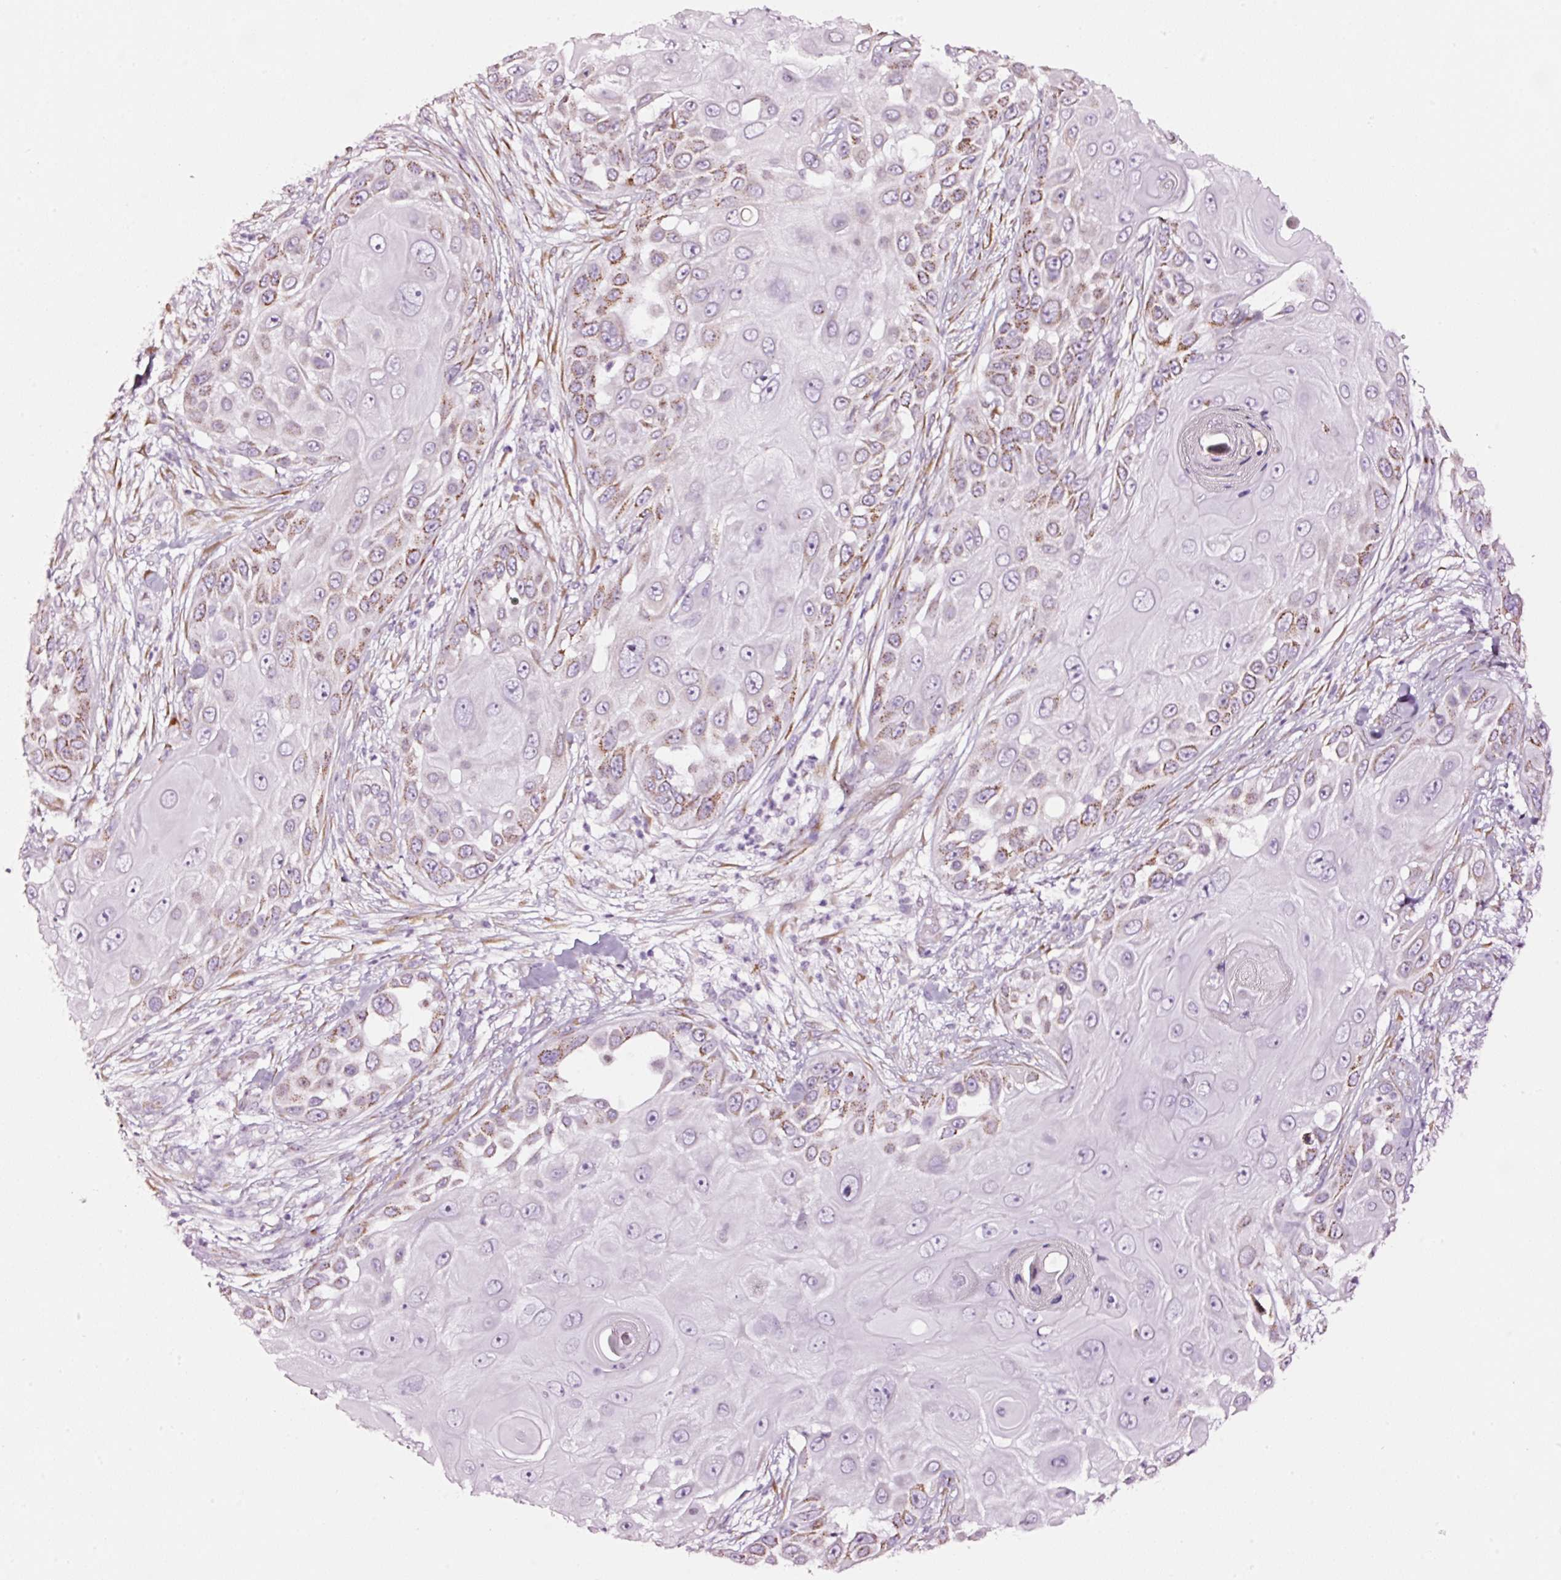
{"staining": {"intensity": "moderate", "quantity": "25%-75%", "location": "cytoplasmic/membranous"}, "tissue": "skin cancer", "cell_type": "Tumor cells", "image_type": "cancer", "snomed": [{"axis": "morphology", "description": "Squamous cell carcinoma, NOS"}, {"axis": "topography", "description": "Skin"}], "caption": "Skin cancer stained for a protein (brown) reveals moderate cytoplasmic/membranous positive staining in approximately 25%-75% of tumor cells.", "gene": "SDF4", "patient": {"sex": "female", "age": 44}}